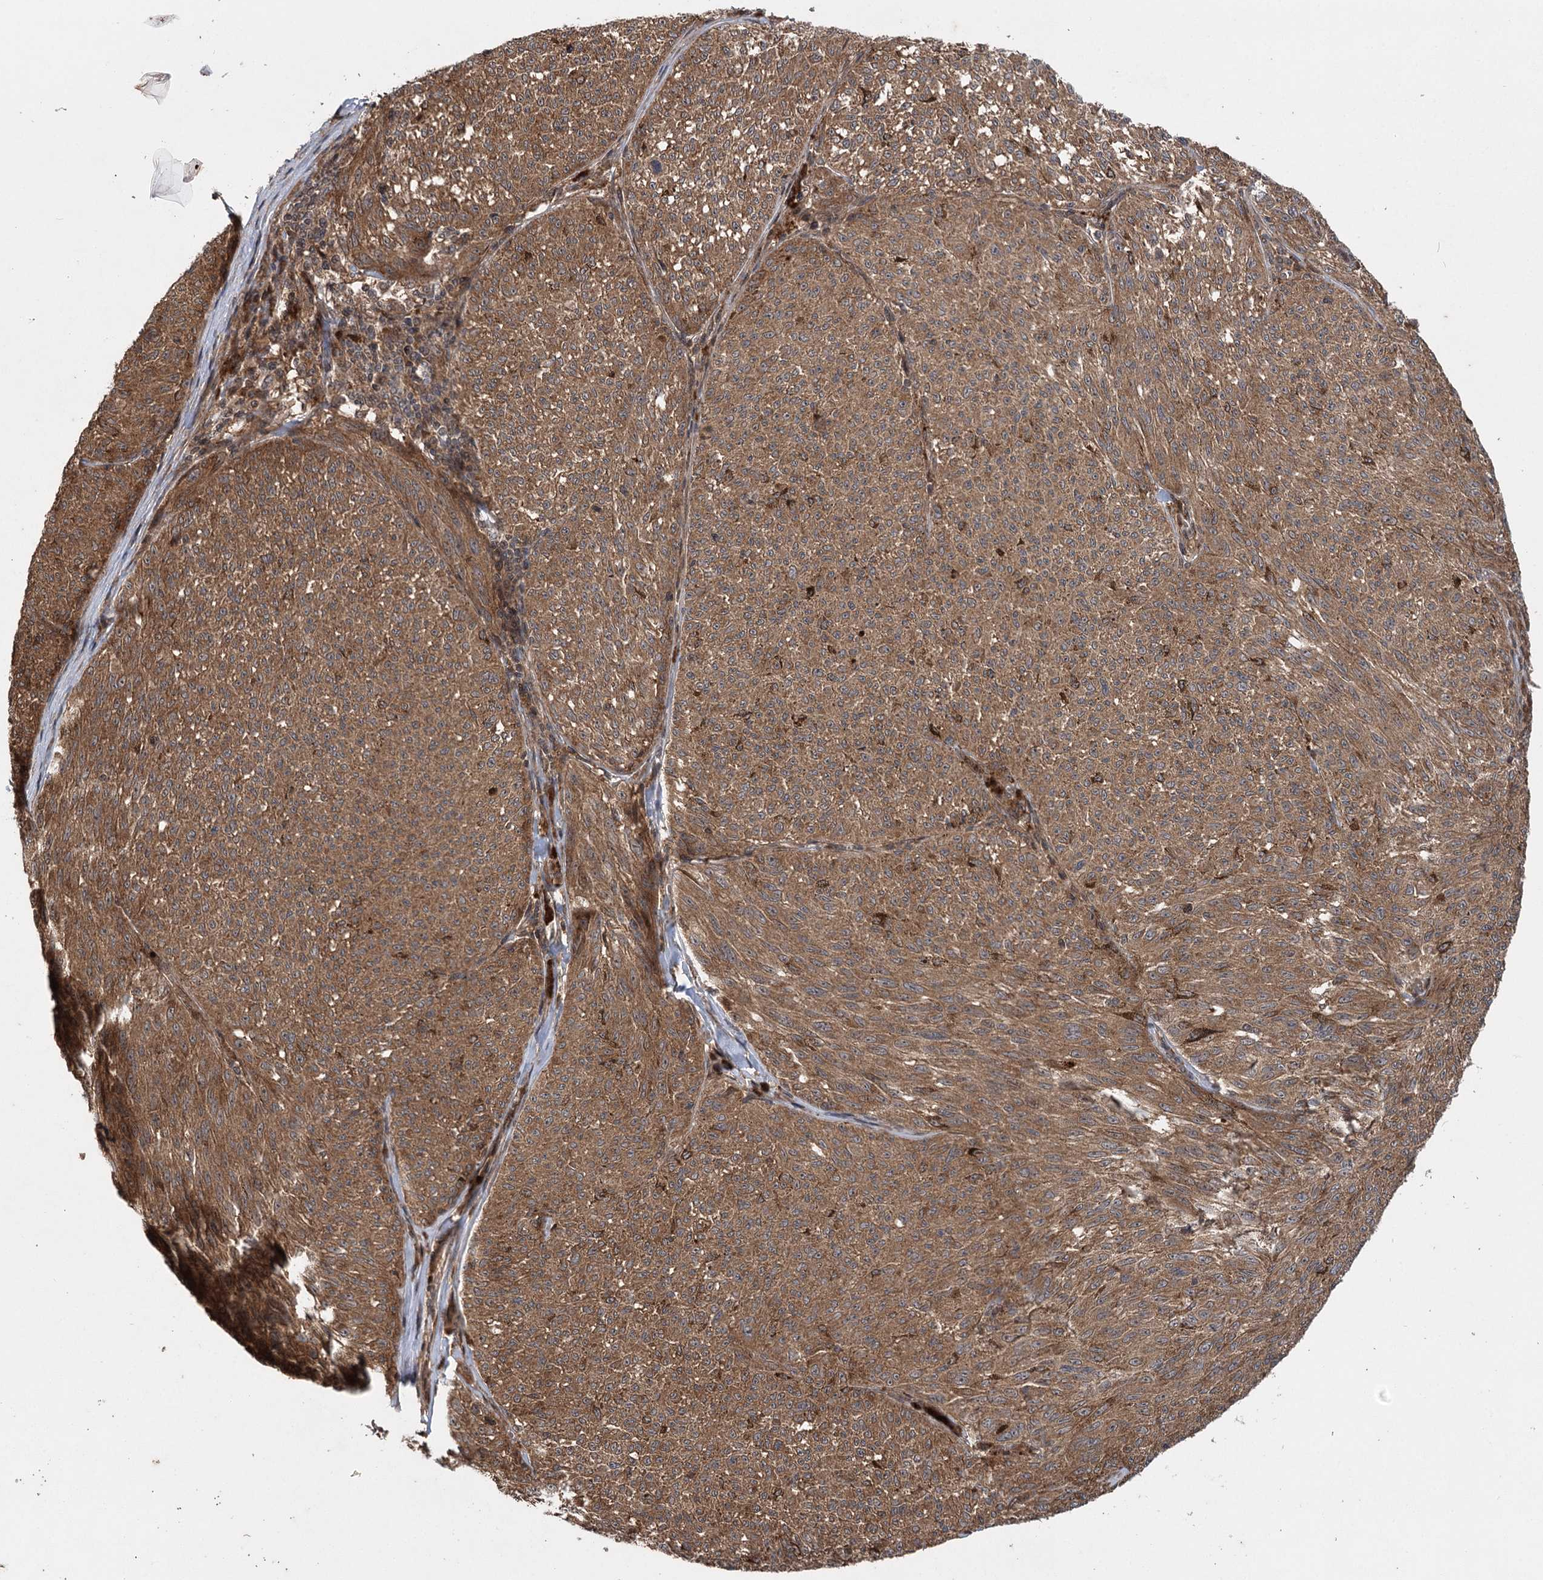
{"staining": {"intensity": "moderate", "quantity": ">75%", "location": "cytoplasmic/membranous"}, "tissue": "melanoma", "cell_type": "Tumor cells", "image_type": "cancer", "snomed": [{"axis": "morphology", "description": "Malignant melanoma, NOS"}, {"axis": "topography", "description": "Skin"}], "caption": "The histopathology image demonstrates a brown stain indicating the presence of a protein in the cytoplasmic/membranous of tumor cells in melanoma. The protein of interest is stained brown, and the nuclei are stained in blue (DAB (3,3'-diaminobenzidine) IHC with brightfield microscopy, high magnification).", "gene": "INSIG2", "patient": {"sex": "female", "age": 72}}